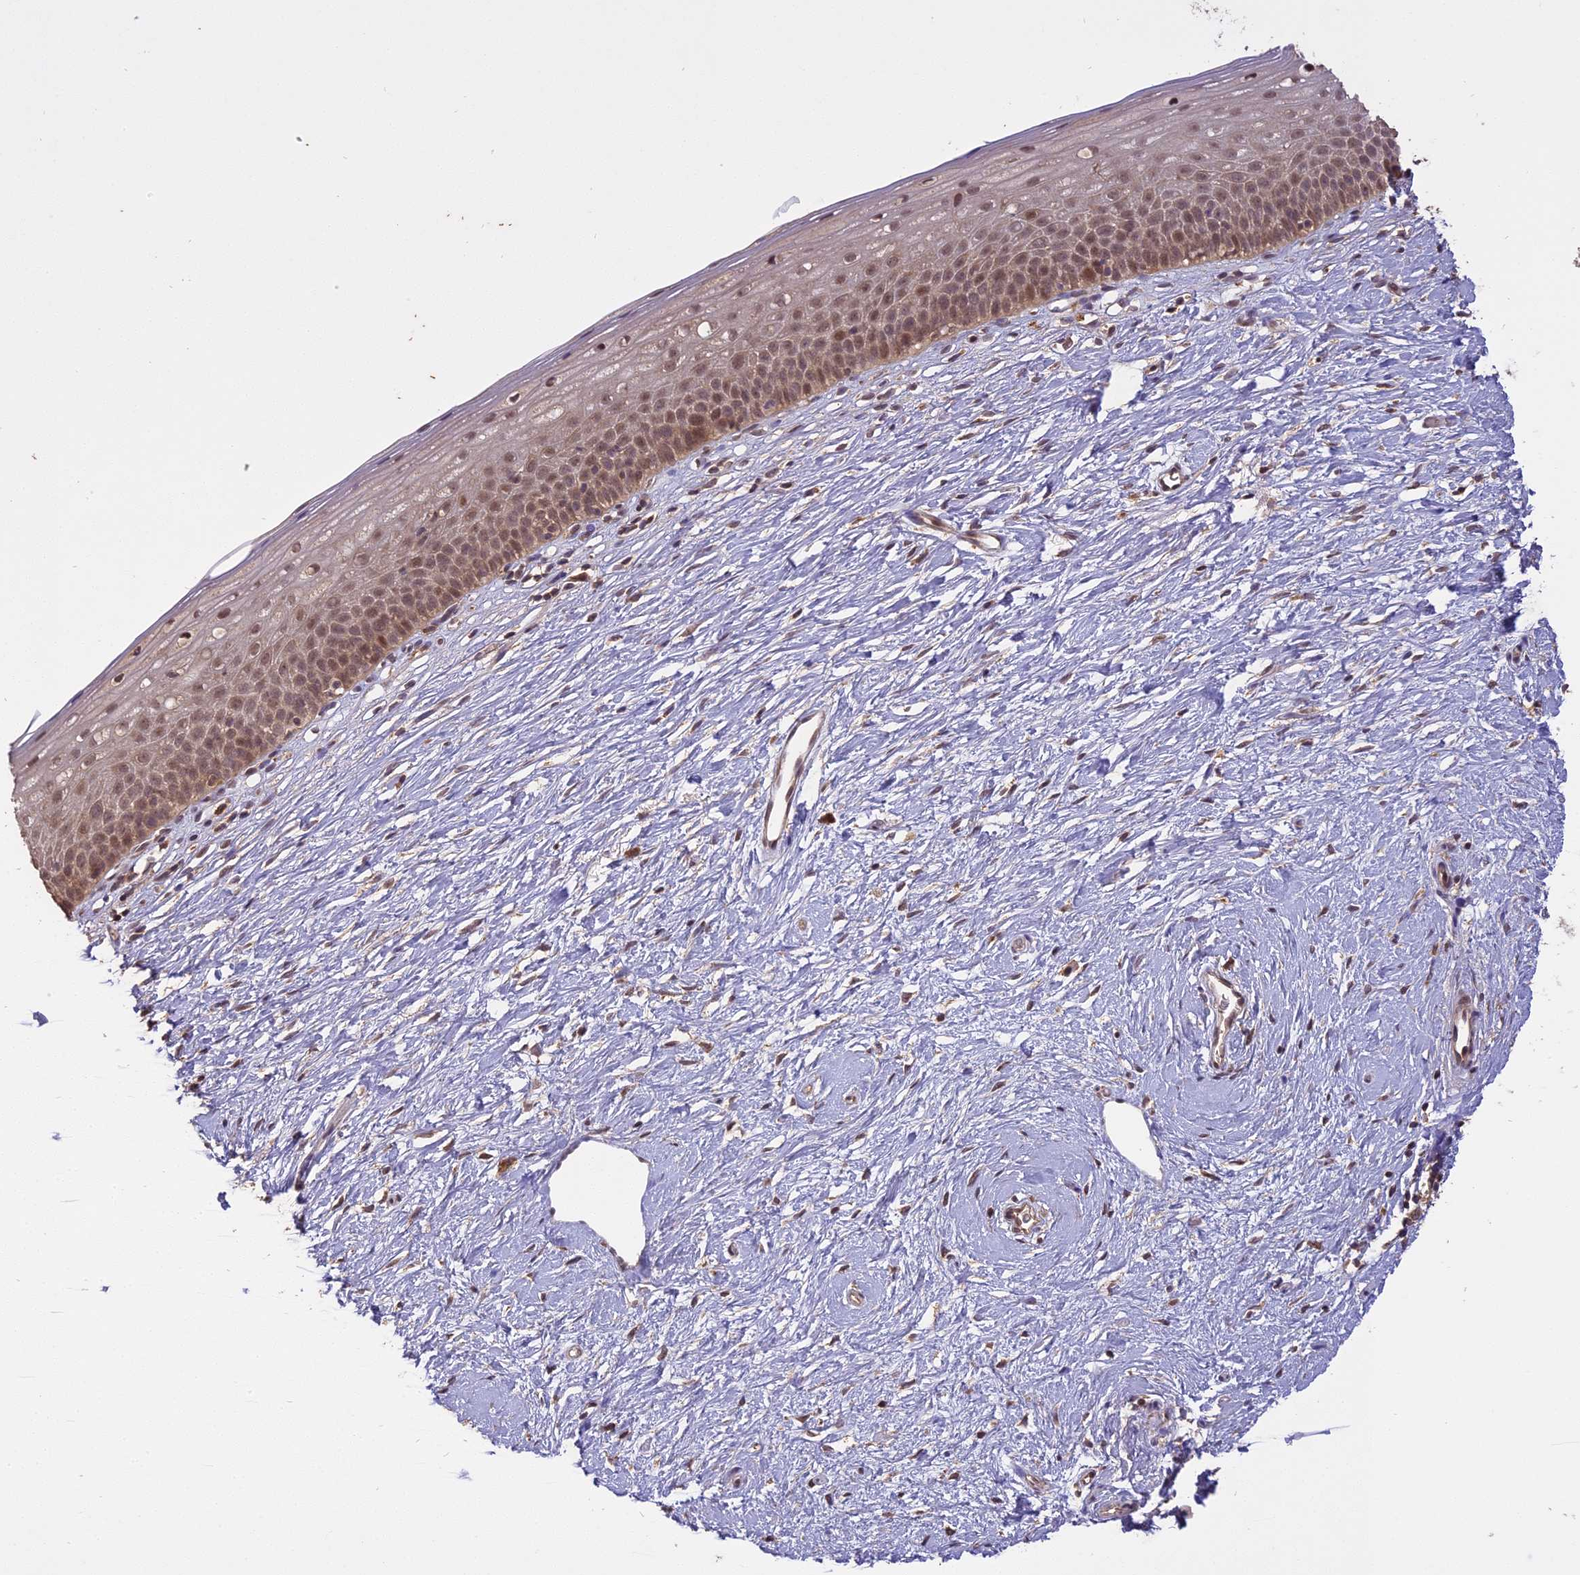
{"staining": {"intensity": "moderate", "quantity": ">75%", "location": "nuclear"}, "tissue": "cervix", "cell_type": "Glandular cells", "image_type": "normal", "snomed": [{"axis": "morphology", "description": "Normal tissue, NOS"}, {"axis": "topography", "description": "Cervix"}], "caption": "A high-resolution micrograph shows IHC staining of normal cervix, which exhibits moderate nuclear expression in approximately >75% of glandular cells.", "gene": "TIGD7", "patient": {"sex": "female", "age": 57}}